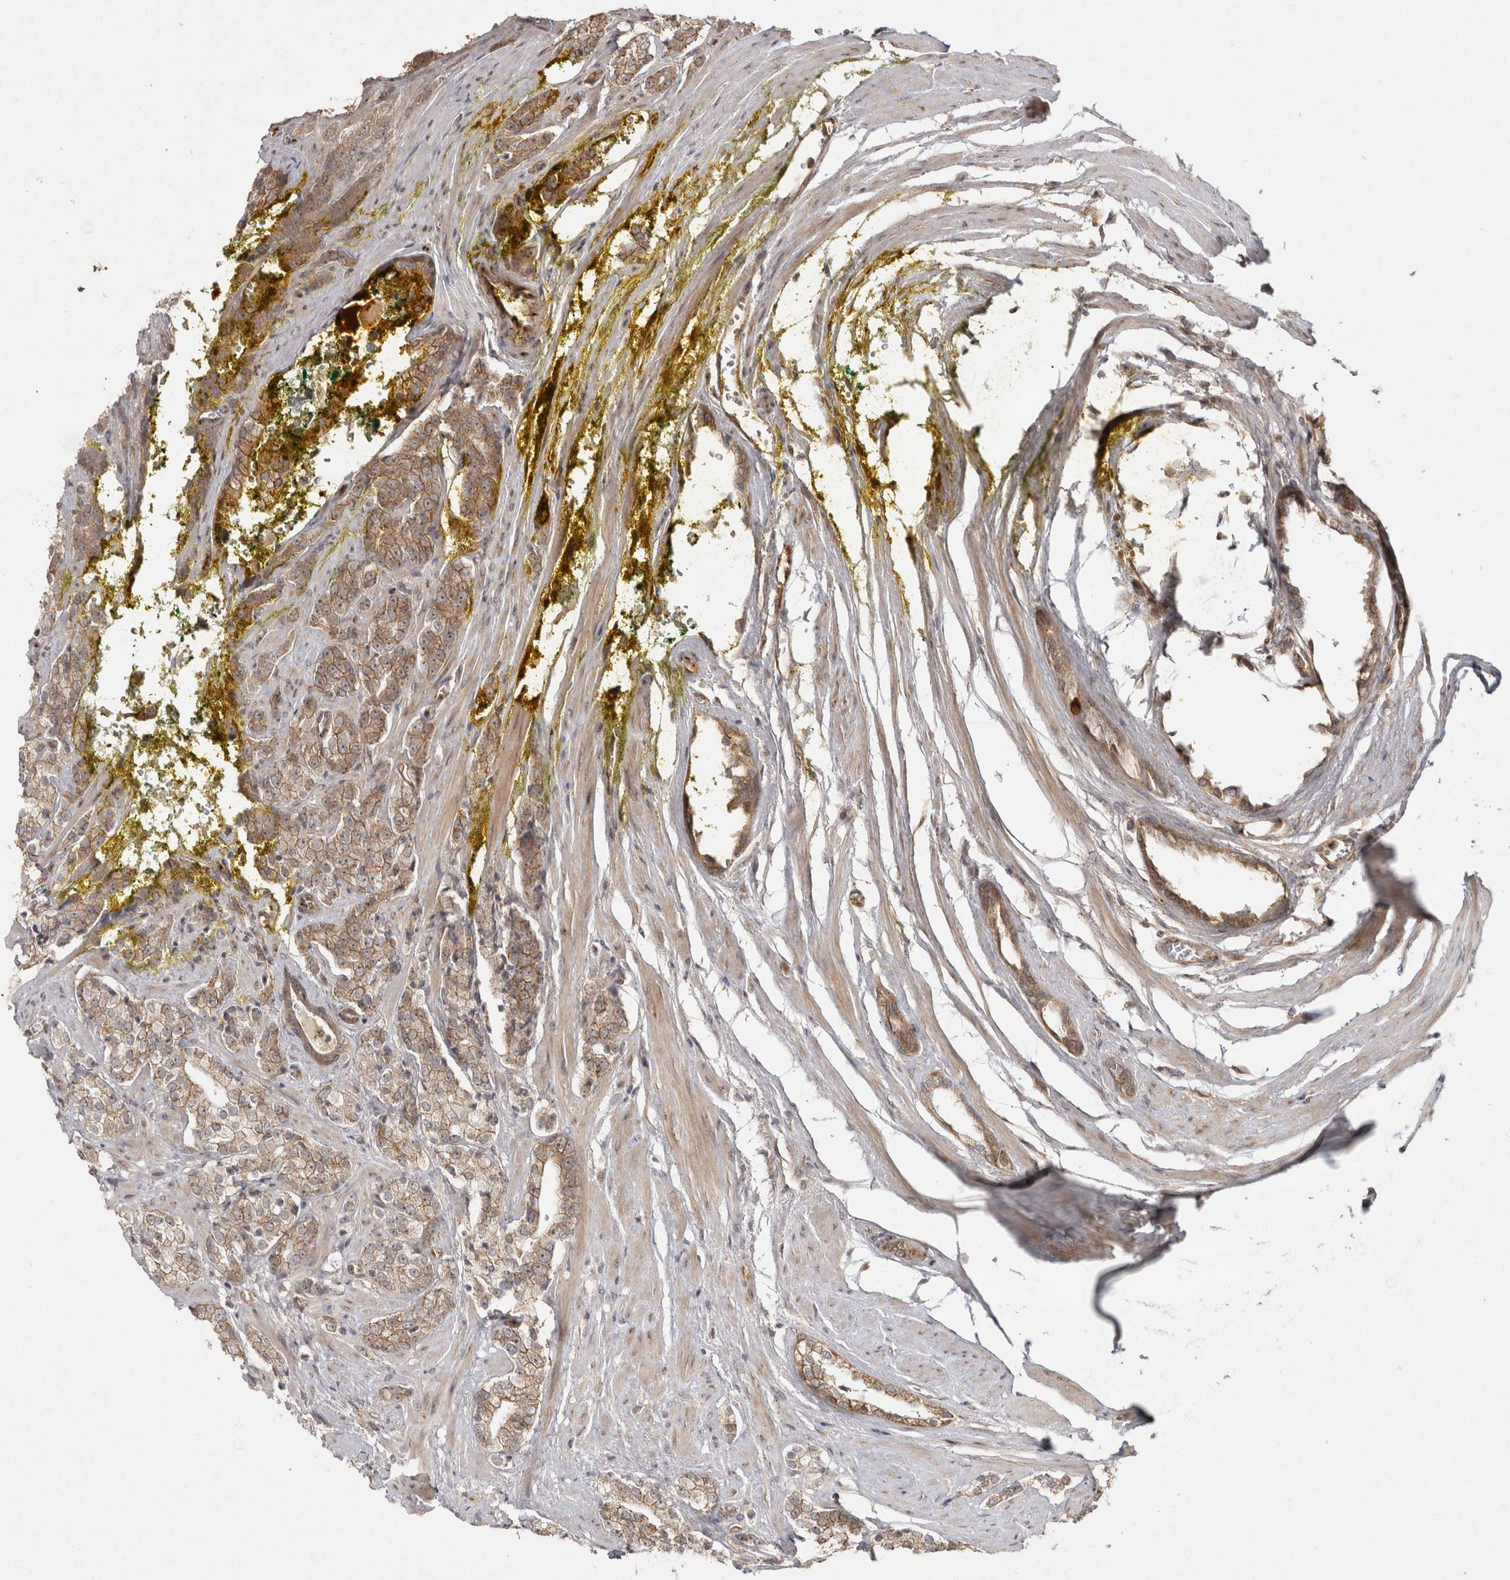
{"staining": {"intensity": "weak", "quantity": ">75%", "location": "cytoplasmic/membranous"}, "tissue": "prostate cancer", "cell_type": "Tumor cells", "image_type": "cancer", "snomed": [{"axis": "morphology", "description": "Adenocarcinoma, High grade"}, {"axis": "topography", "description": "Prostate"}], "caption": "High-grade adenocarcinoma (prostate) stained with a brown dye displays weak cytoplasmic/membranous positive positivity in about >75% of tumor cells.", "gene": "CAMSAP2", "patient": {"sex": "male", "age": 71}}